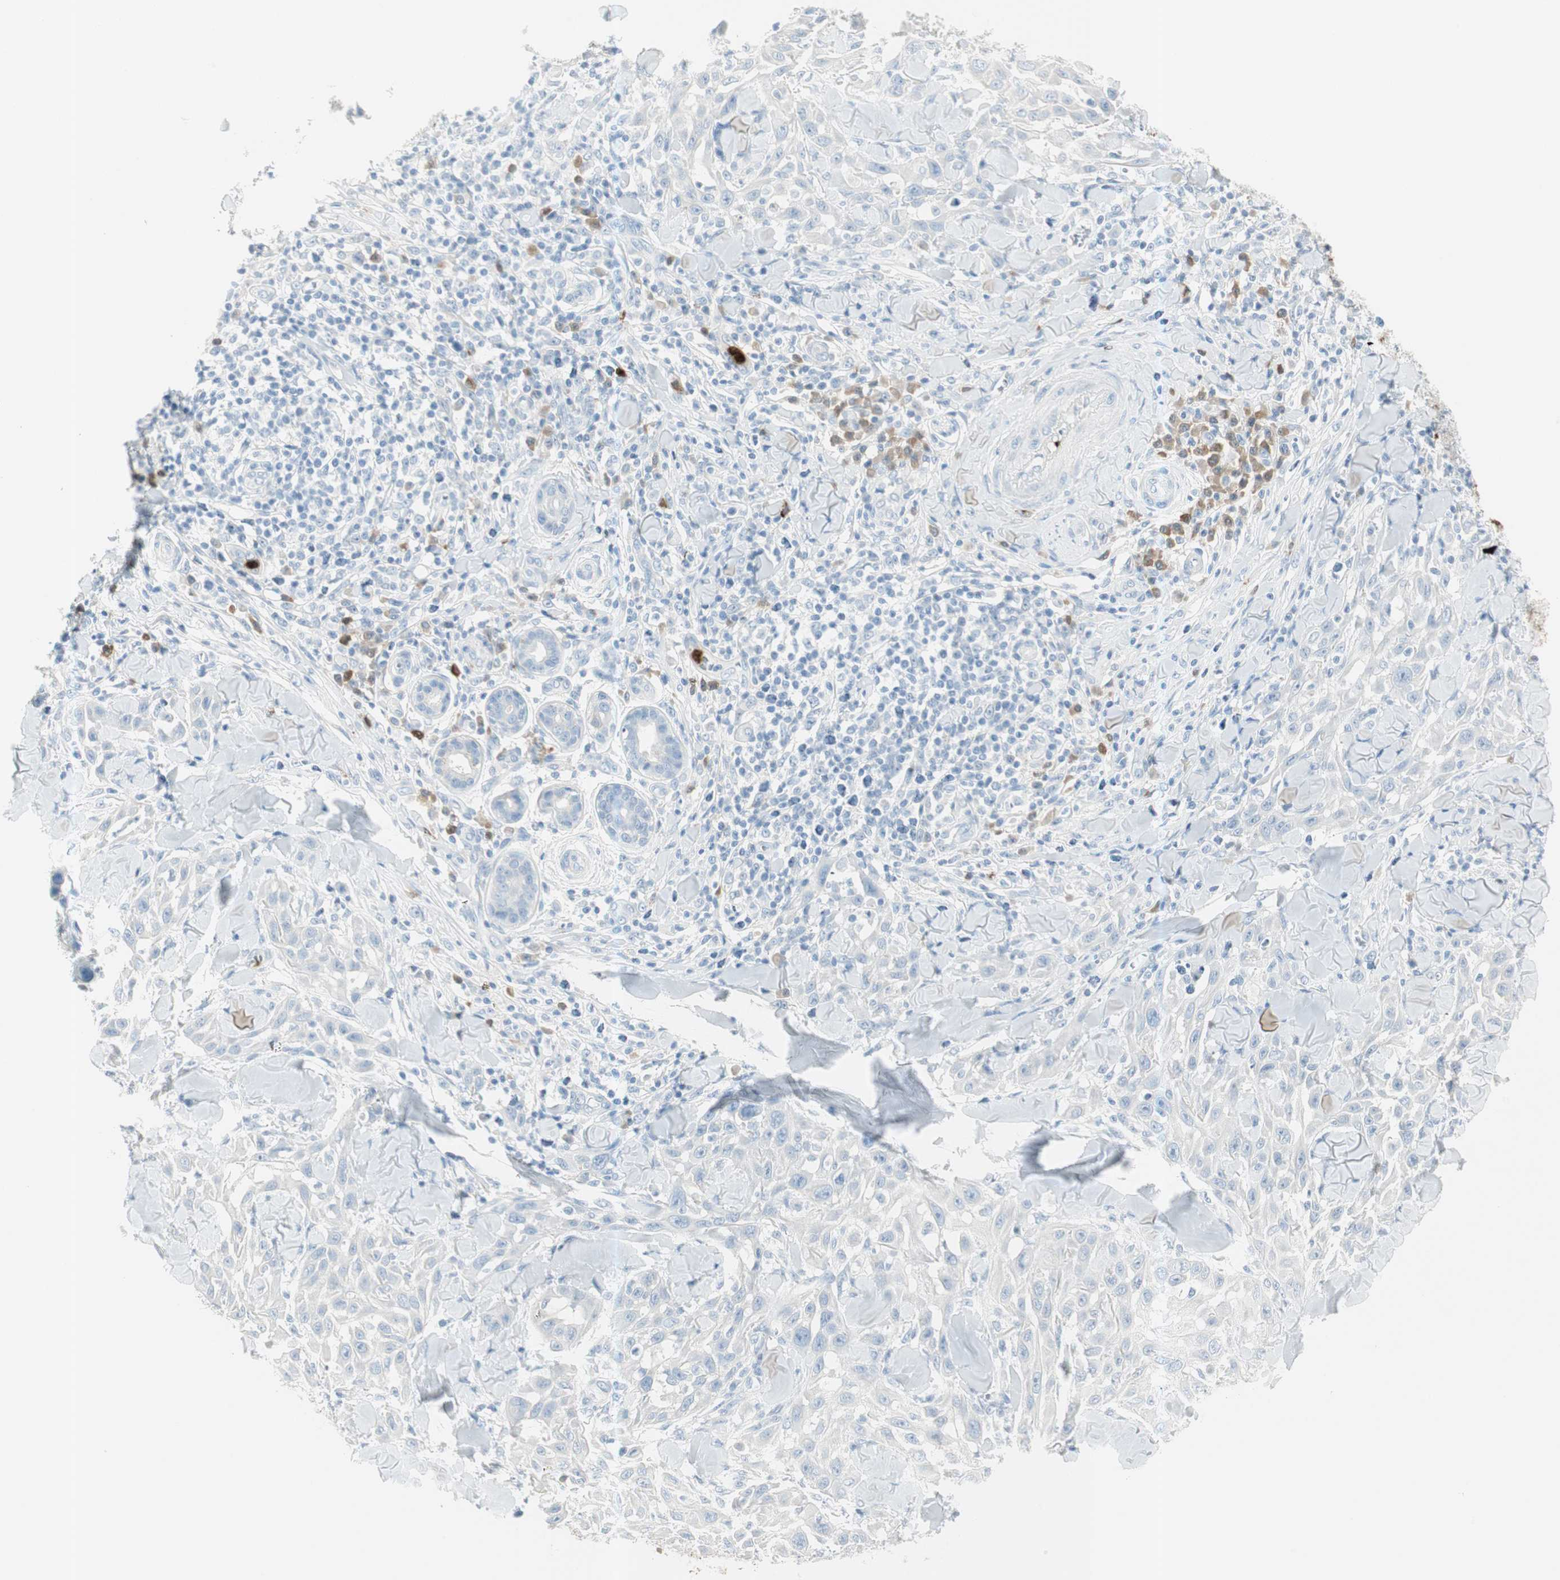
{"staining": {"intensity": "negative", "quantity": "none", "location": "none"}, "tissue": "skin cancer", "cell_type": "Tumor cells", "image_type": "cancer", "snomed": [{"axis": "morphology", "description": "Squamous cell carcinoma, NOS"}, {"axis": "topography", "description": "Skin"}], "caption": "The histopathology image displays no significant staining in tumor cells of skin squamous cell carcinoma. Nuclei are stained in blue.", "gene": "PRTN3", "patient": {"sex": "male", "age": 24}}